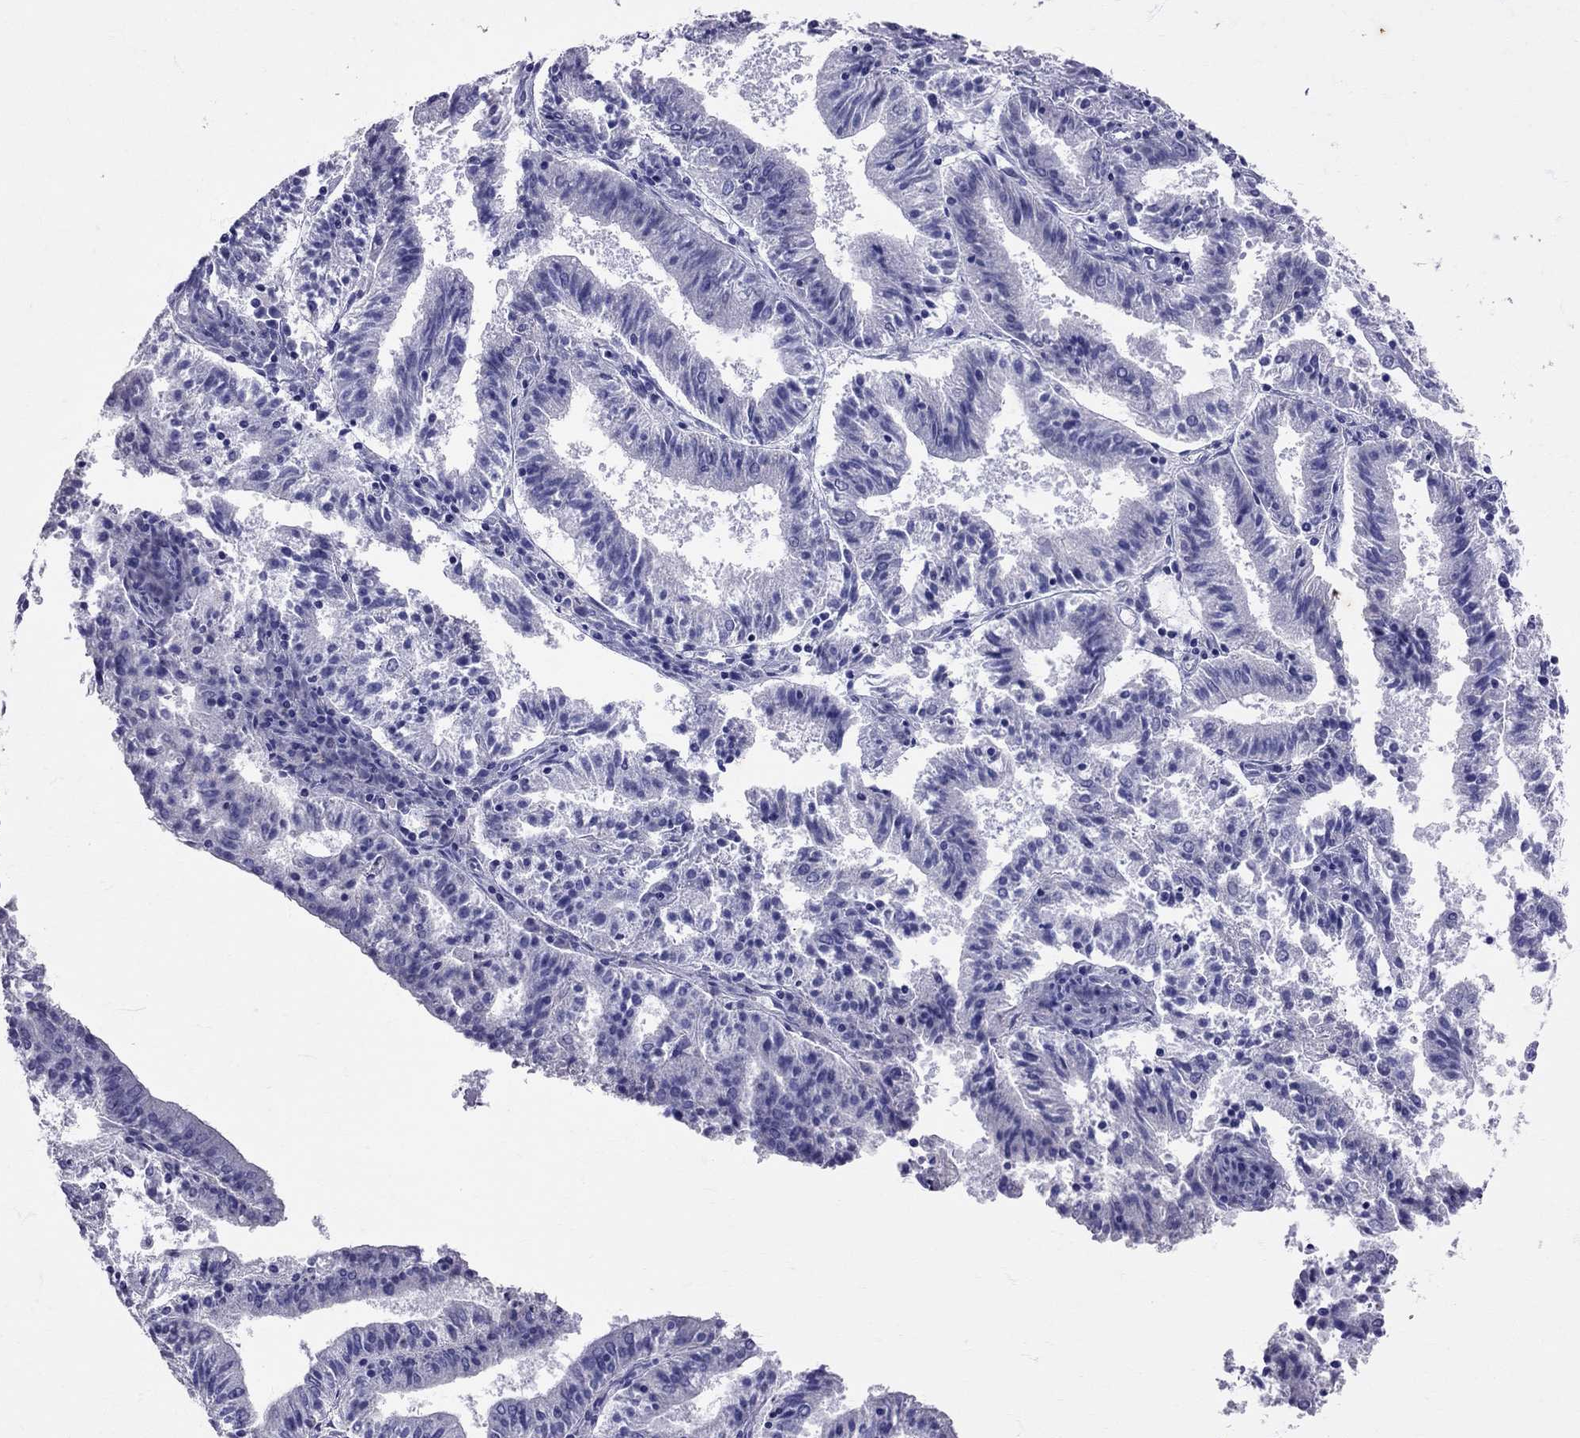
{"staining": {"intensity": "negative", "quantity": "none", "location": "none"}, "tissue": "endometrial cancer", "cell_type": "Tumor cells", "image_type": "cancer", "snomed": [{"axis": "morphology", "description": "Adenocarcinoma, NOS"}, {"axis": "topography", "description": "Endometrium"}], "caption": "A micrograph of endometrial adenocarcinoma stained for a protein displays no brown staining in tumor cells.", "gene": "AVP", "patient": {"sex": "female", "age": 82}}